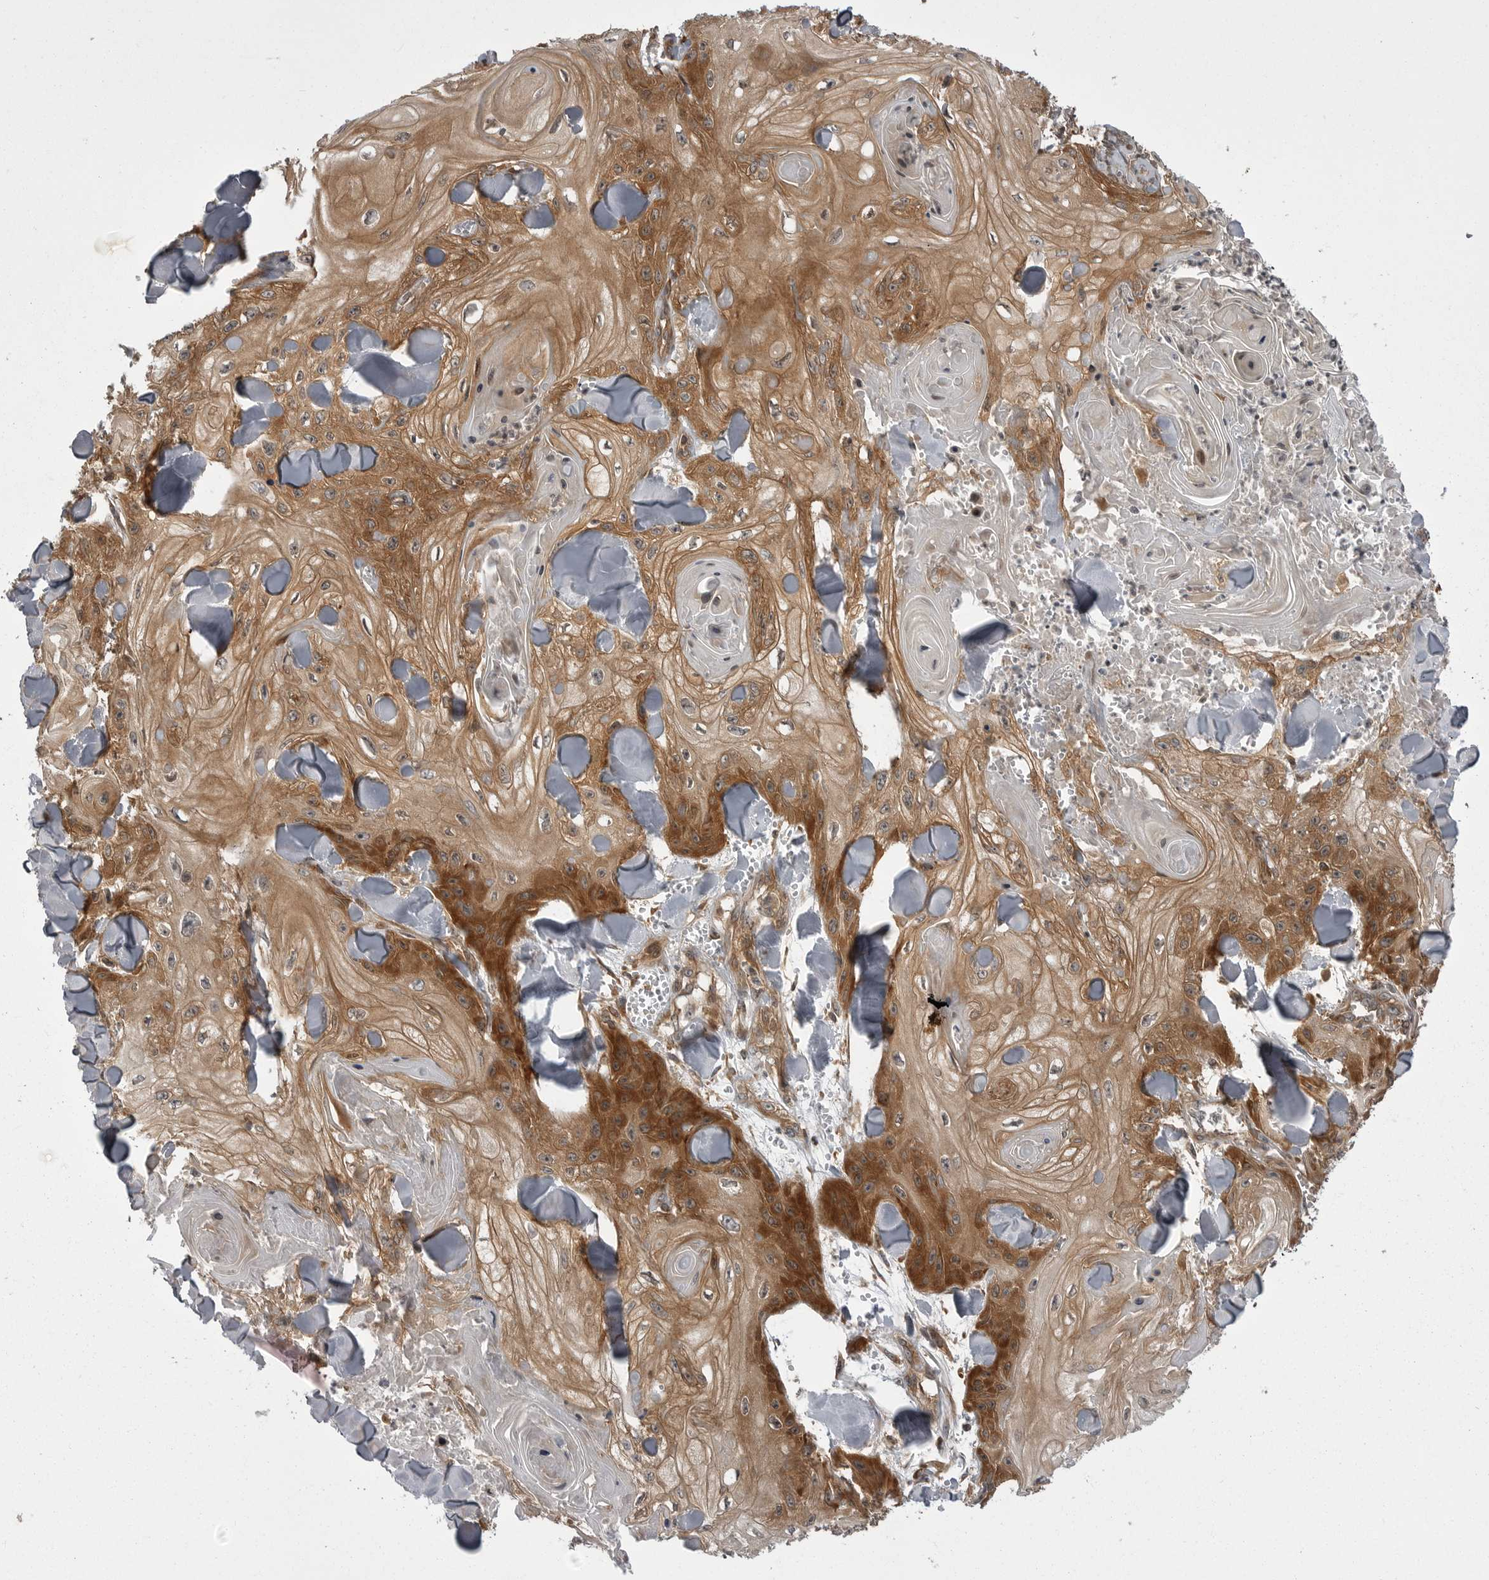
{"staining": {"intensity": "moderate", "quantity": ">75%", "location": "cytoplasmic/membranous"}, "tissue": "skin cancer", "cell_type": "Tumor cells", "image_type": "cancer", "snomed": [{"axis": "morphology", "description": "Squamous cell carcinoma, NOS"}, {"axis": "topography", "description": "Skin"}], "caption": "Tumor cells display medium levels of moderate cytoplasmic/membranous positivity in approximately >75% of cells in human squamous cell carcinoma (skin).", "gene": "STK24", "patient": {"sex": "male", "age": 74}}